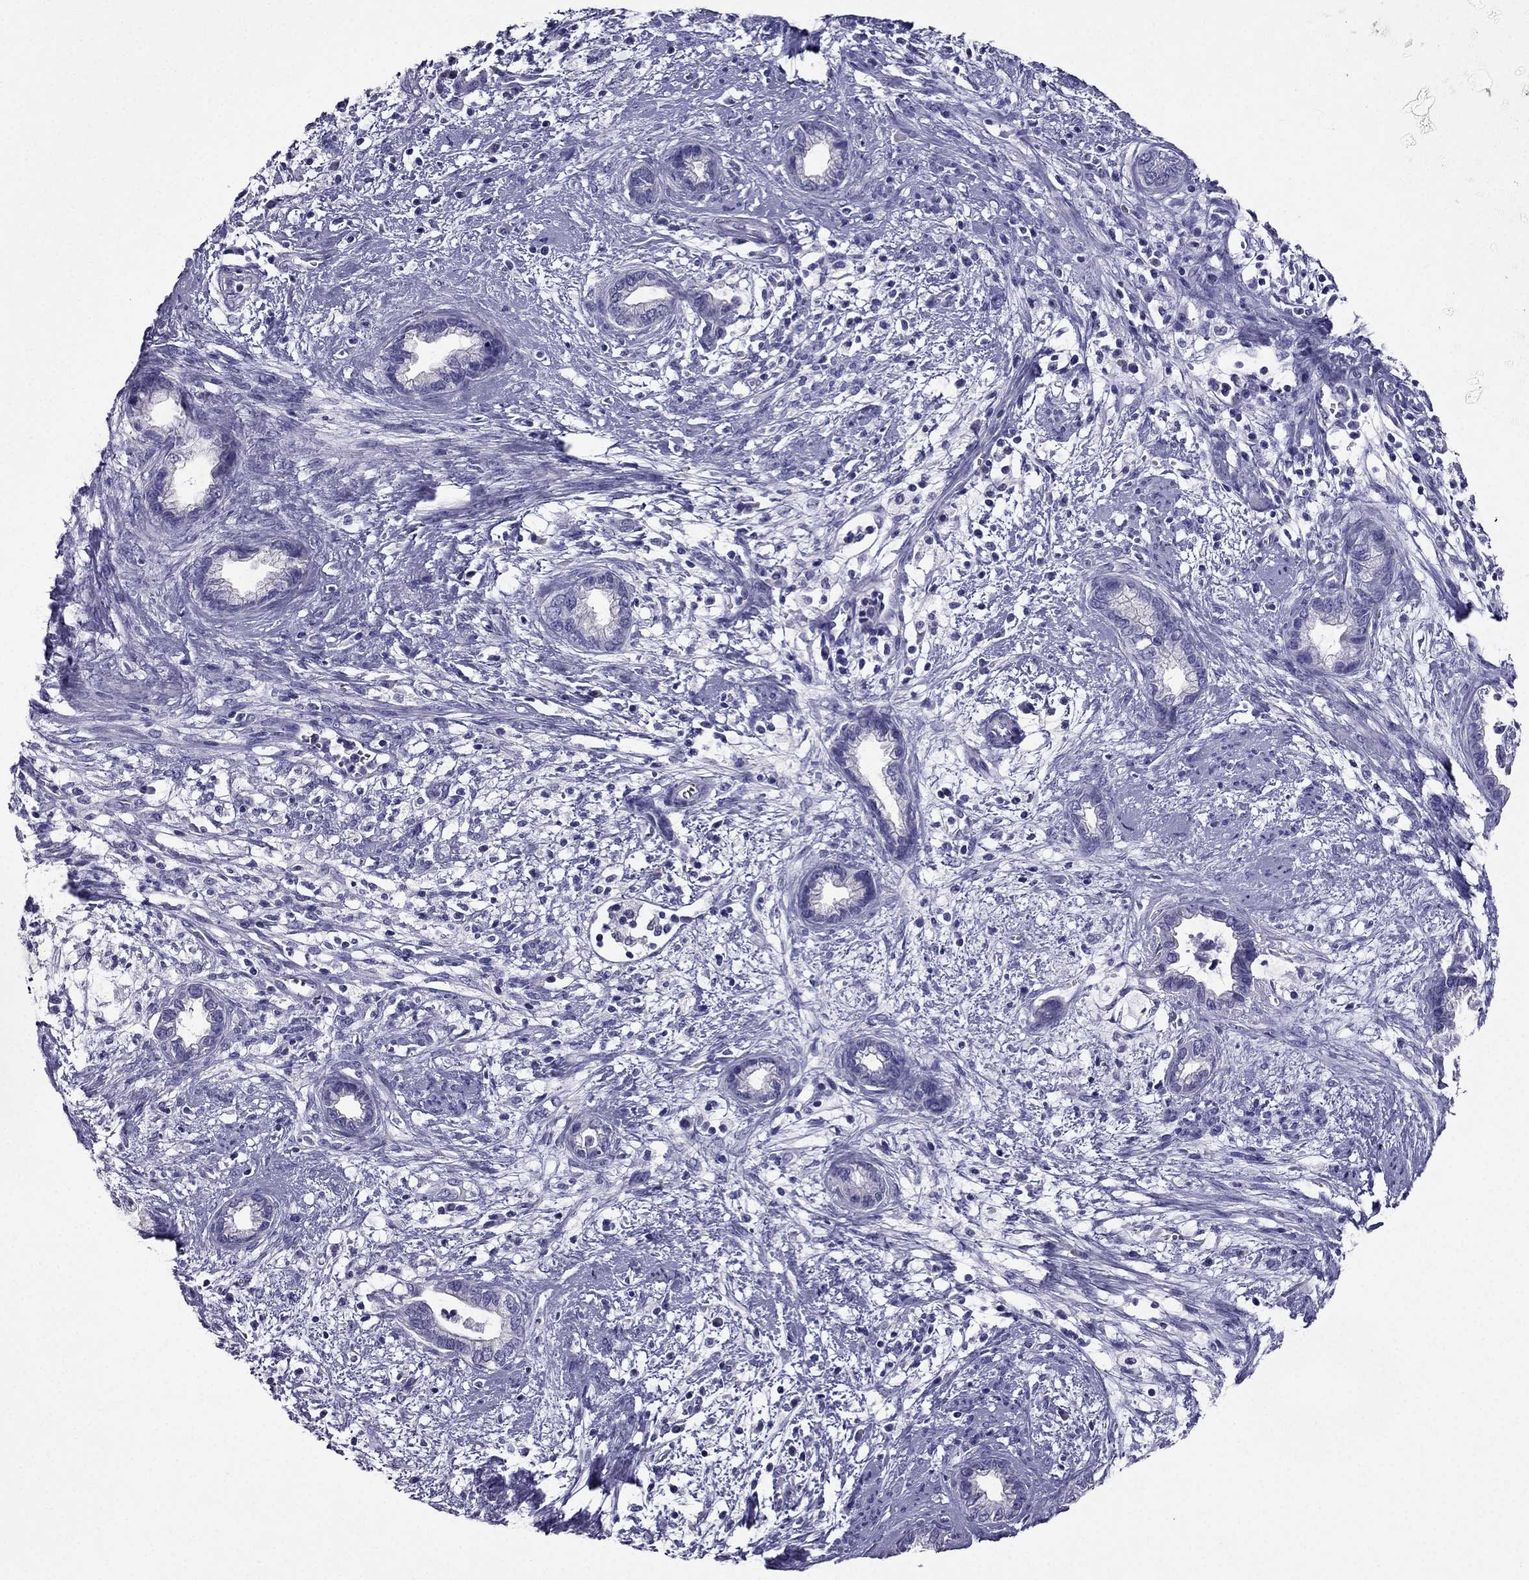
{"staining": {"intensity": "negative", "quantity": "none", "location": "none"}, "tissue": "cervical cancer", "cell_type": "Tumor cells", "image_type": "cancer", "snomed": [{"axis": "morphology", "description": "Adenocarcinoma, NOS"}, {"axis": "topography", "description": "Cervix"}], "caption": "Immunohistochemical staining of human cervical cancer displays no significant staining in tumor cells.", "gene": "ZNF541", "patient": {"sex": "female", "age": 62}}